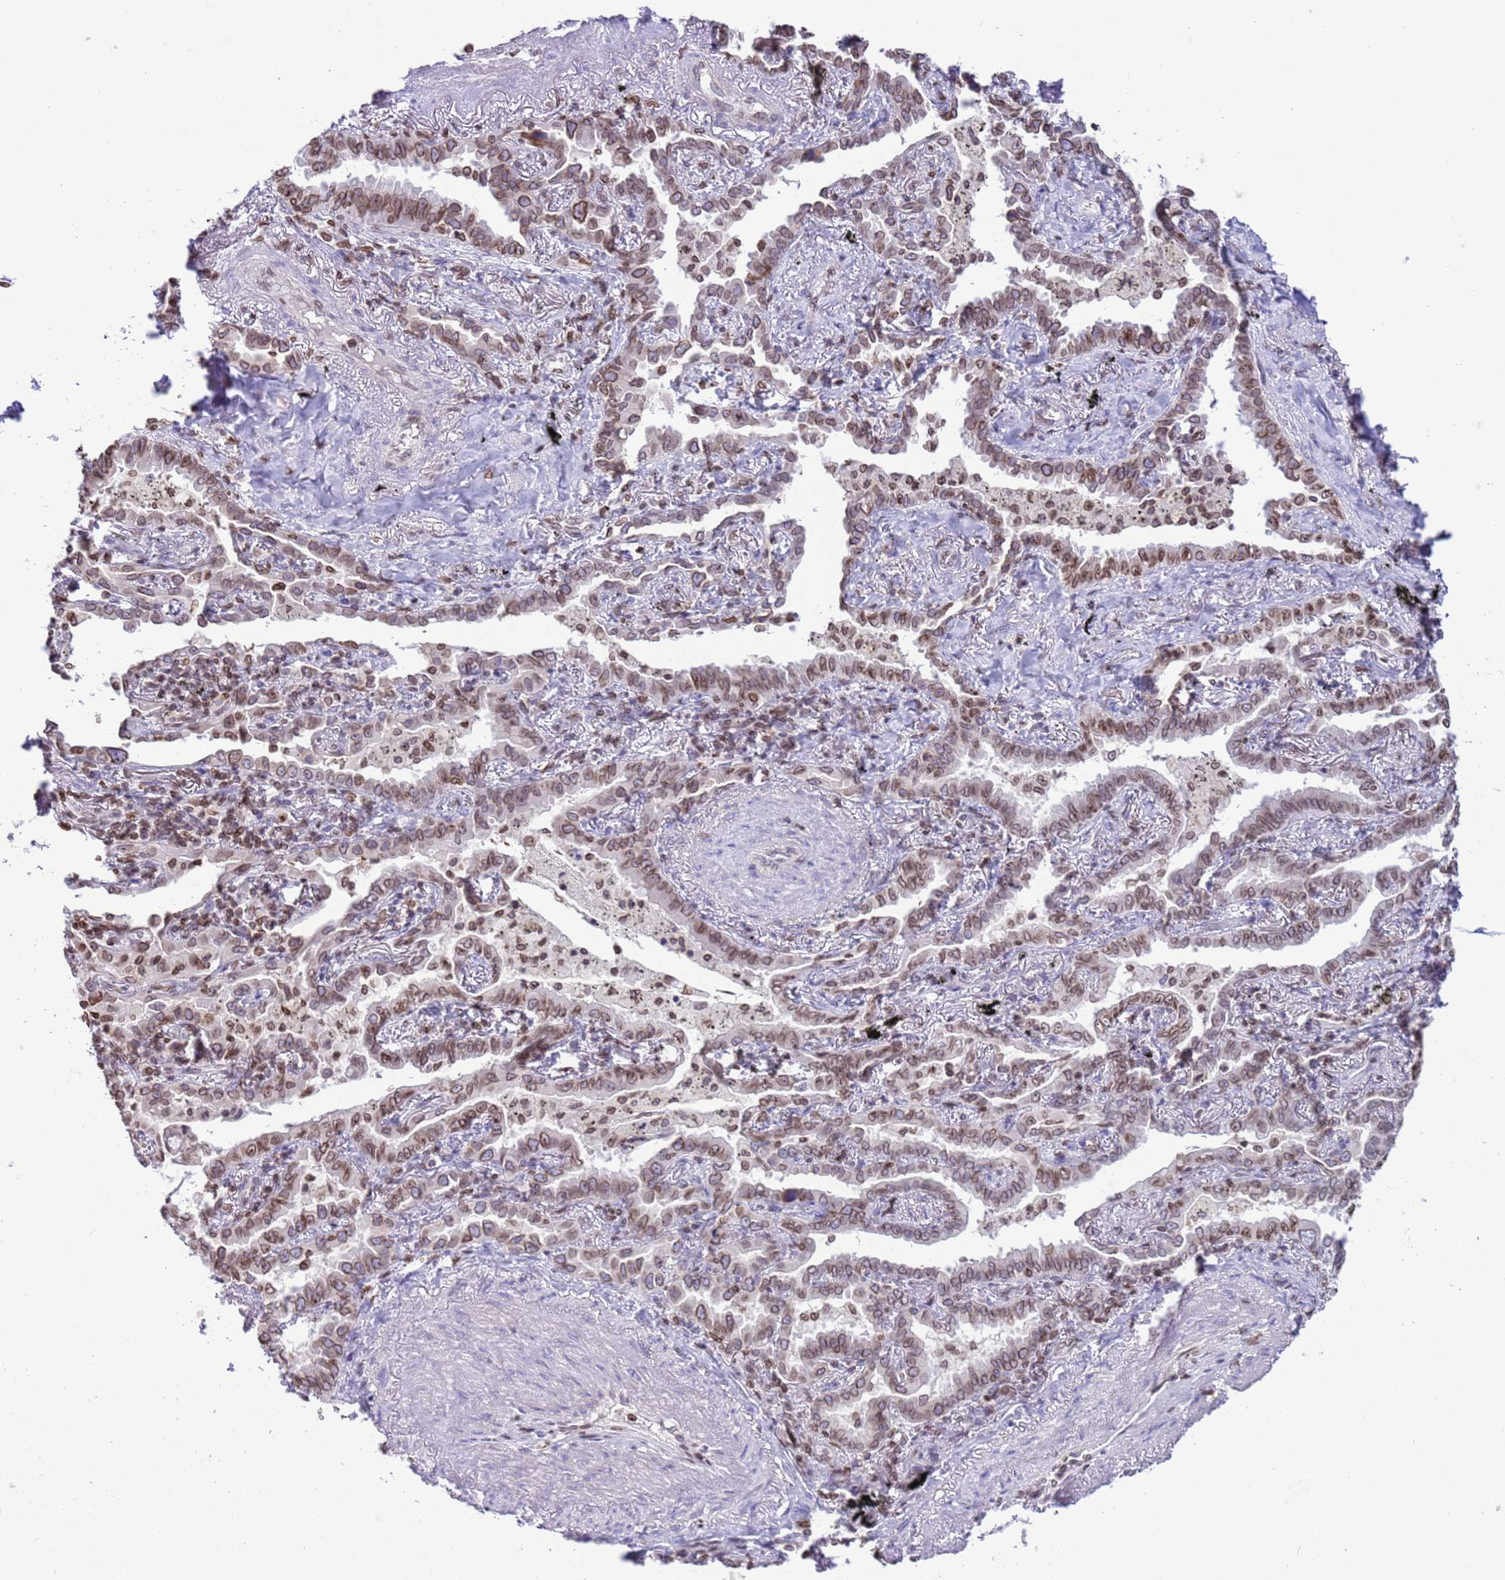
{"staining": {"intensity": "moderate", "quantity": ">75%", "location": "cytoplasmic/membranous,nuclear"}, "tissue": "lung cancer", "cell_type": "Tumor cells", "image_type": "cancer", "snomed": [{"axis": "morphology", "description": "Adenocarcinoma, NOS"}, {"axis": "topography", "description": "Lung"}], "caption": "Lung adenocarcinoma stained with a brown dye displays moderate cytoplasmic/membranous and nuclear positive expression in approximately >75% of tumor cells.", "gene": "DHX37", "patient": {"sex": "male", "age": 67}}